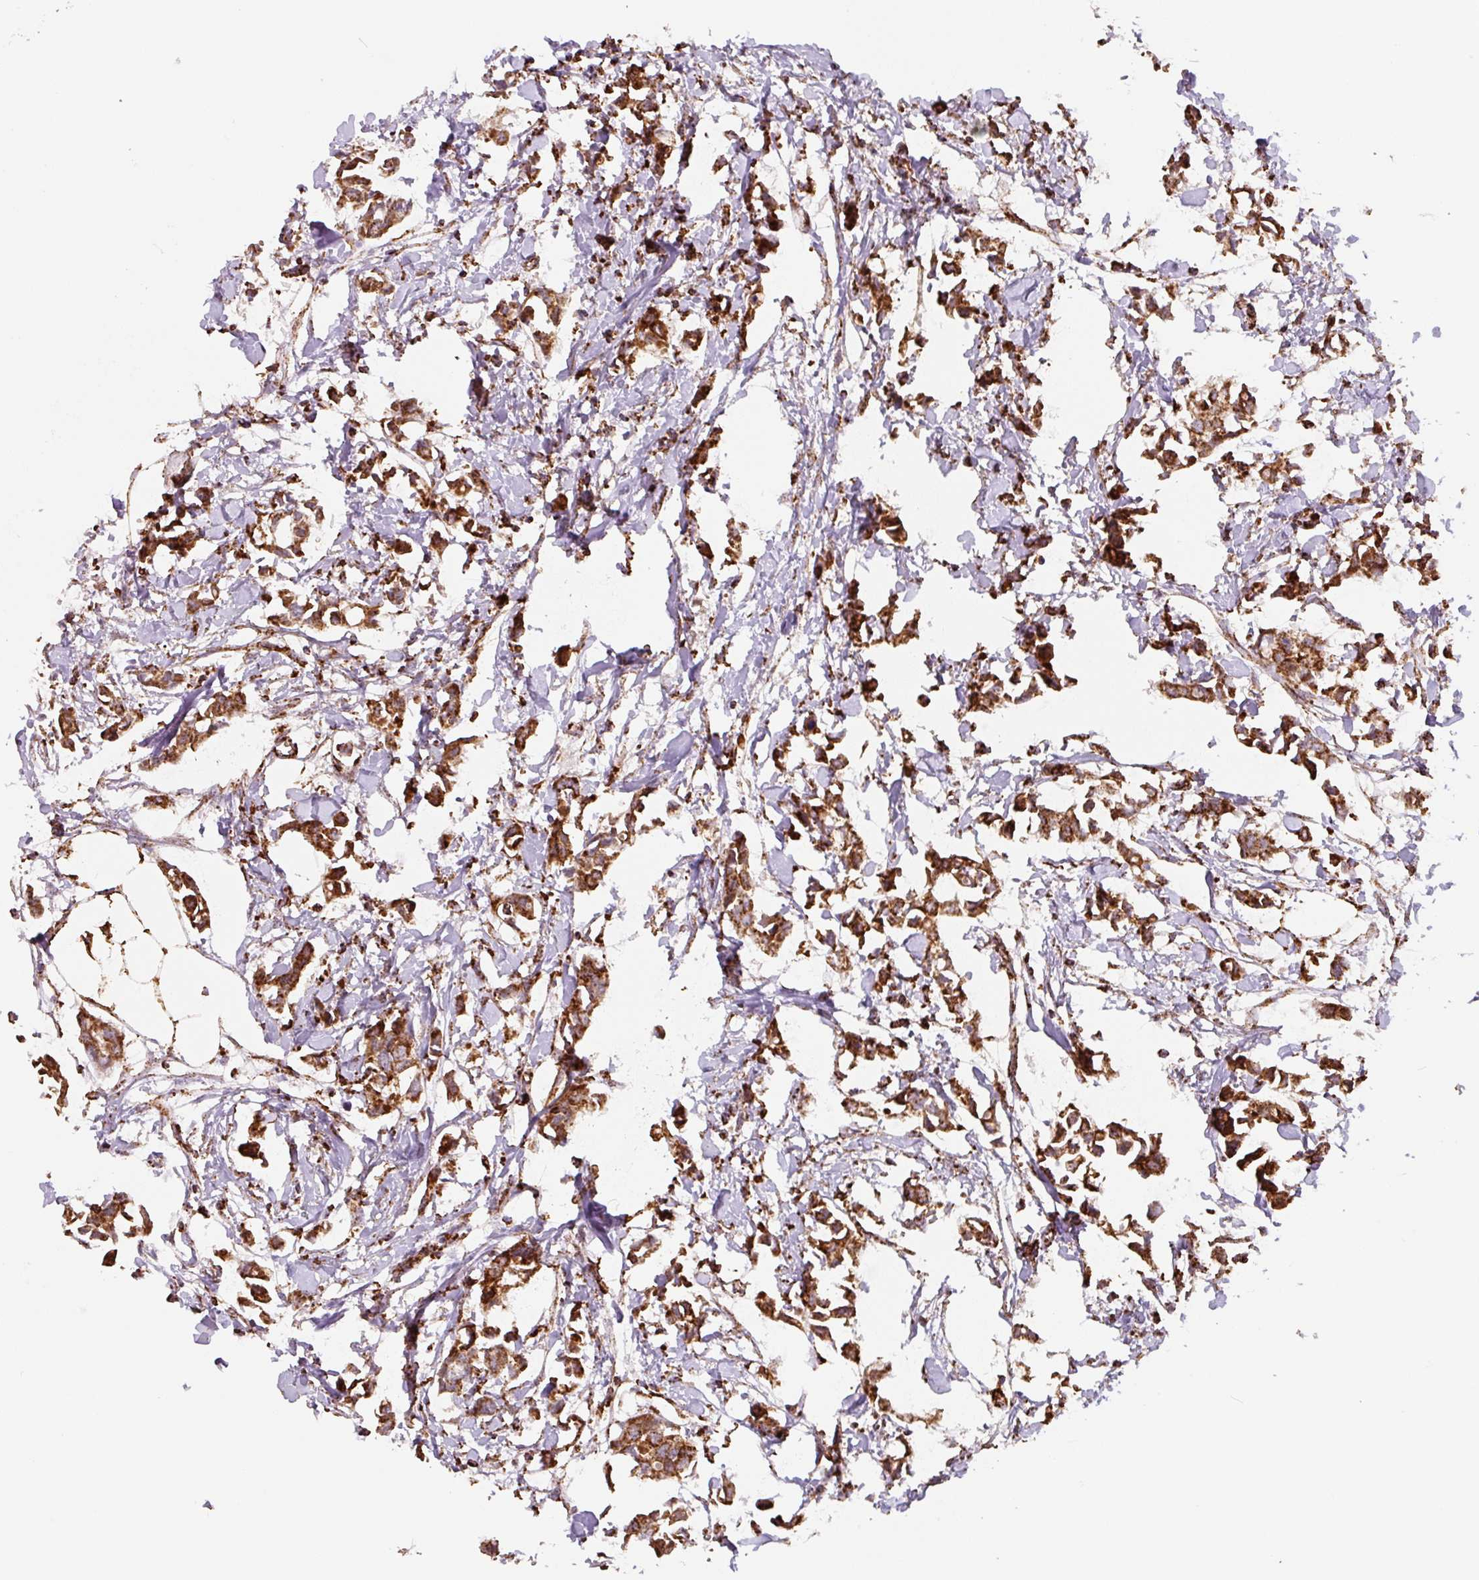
{"staining": {"intensity": "strong", "quantity": ">75%", "location": "cytoplasmic/membranous"}, "tissue": "breast cancer", "cell_type": "Tumor cells", "image_type": "cancer", "snomed": [{"axis": "morphology", "description": "Duct carcinoma"}, {"axis": "topography", "description": "Breast"}], "caption": "Strong cytoplasmic/membranous expression for a protein is seen in approximately >75% of tumor cells of breast cancer (invasive ductal carcinoma) using IHC.", "gene": "MT-CO2", "patient": {"sex": "female", "age": 41}}